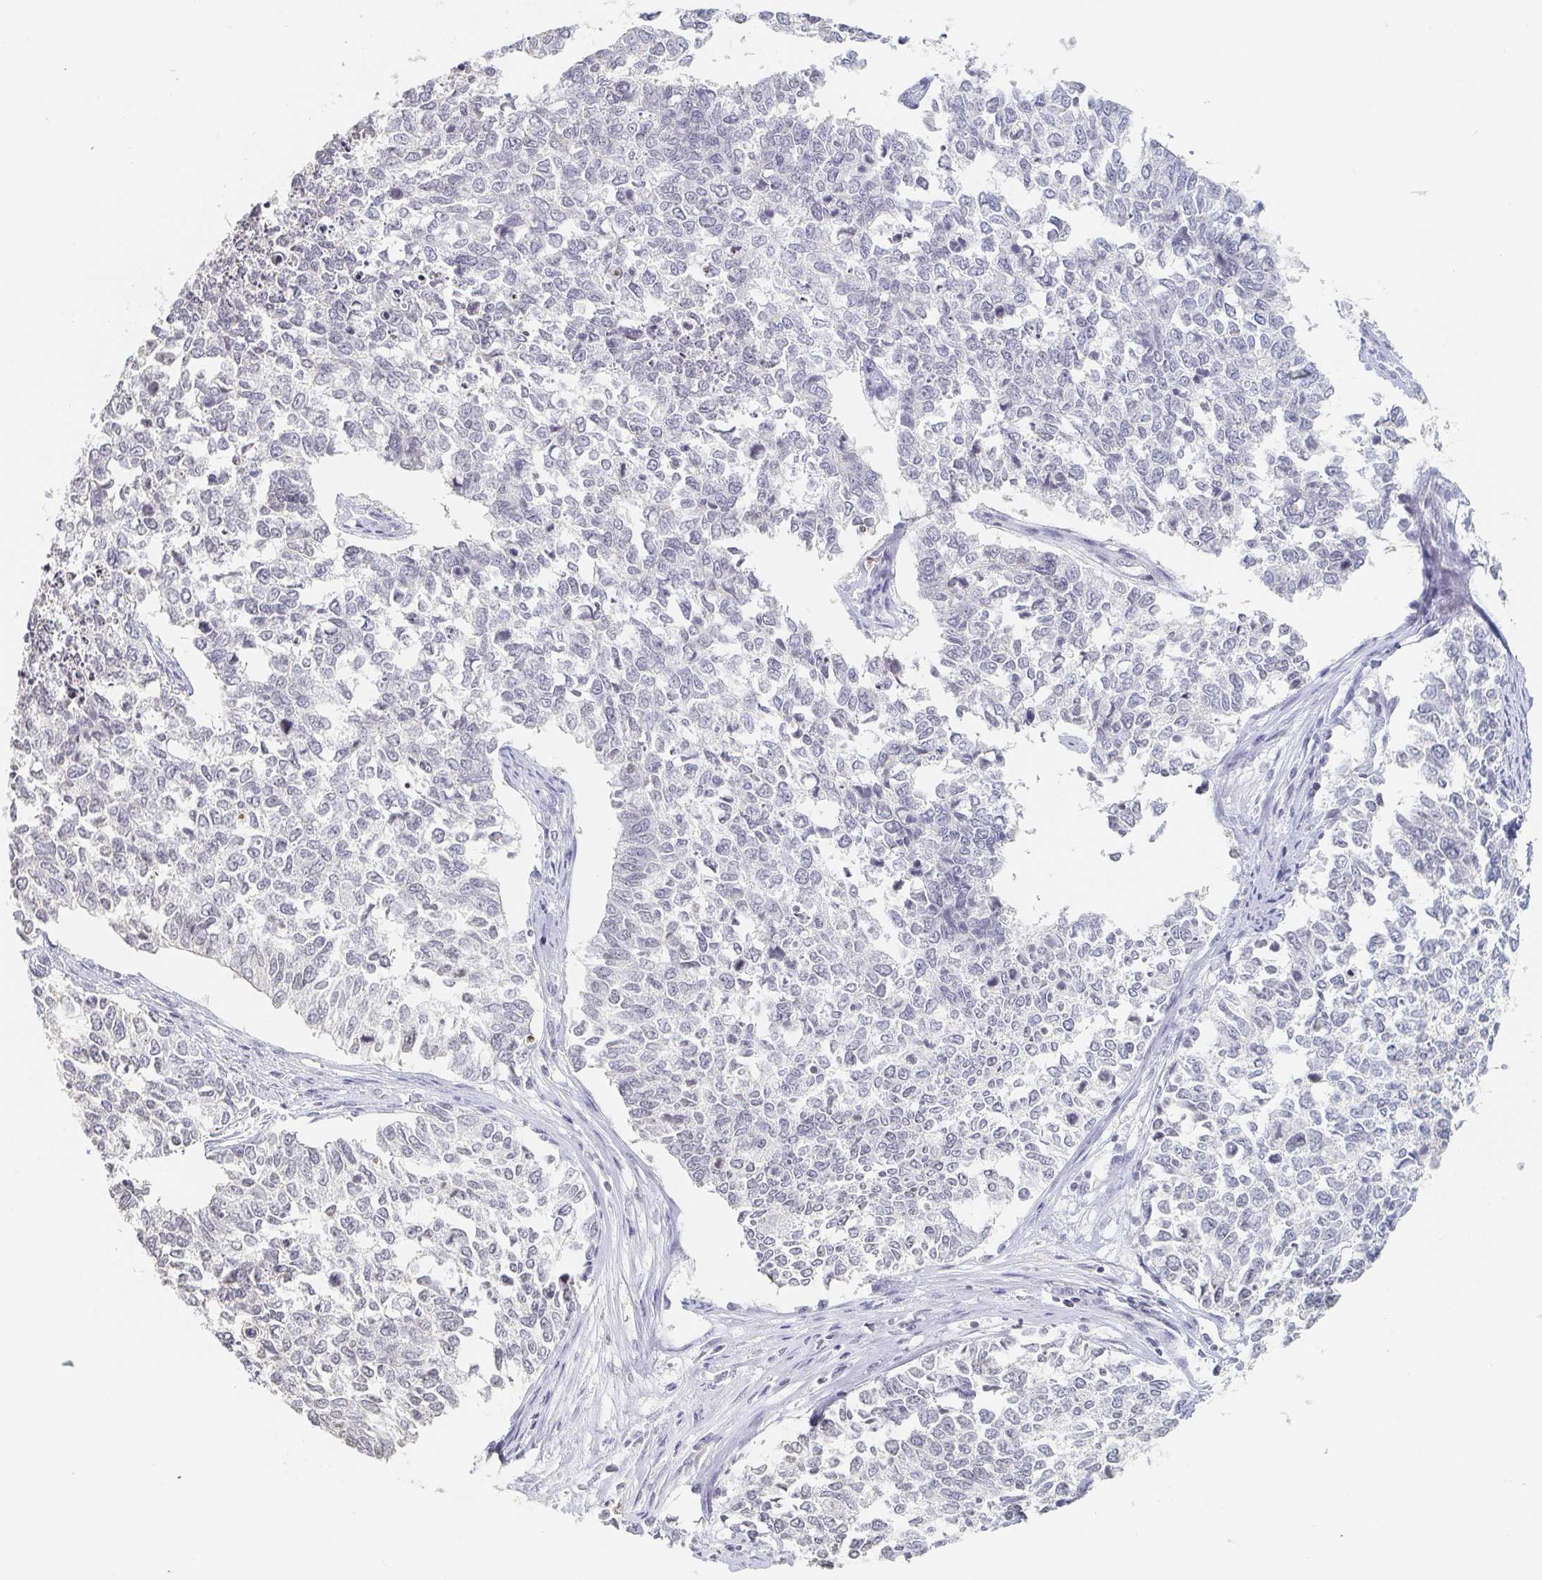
{"staining": {"intensity": "negative", "quantity": "none", "location": "none"}, "tissue": "cervical cancer", "cell_type": "Tumor cells", "image_type": "cancer", "snomed": [{"axis": "morphology", "description": "Adenocarcinoma, NOS"}, {"axis": "topography", "description": "Cervix"}], "caption": "Immunohistochemistry (IHC) histopathology image of neoplastic tissue: cervical cancer stained with DAB exhibits no significant protein staining in tumor cells.", "gene": "NME9", "patient": {"sex": "female", "age": 63}}